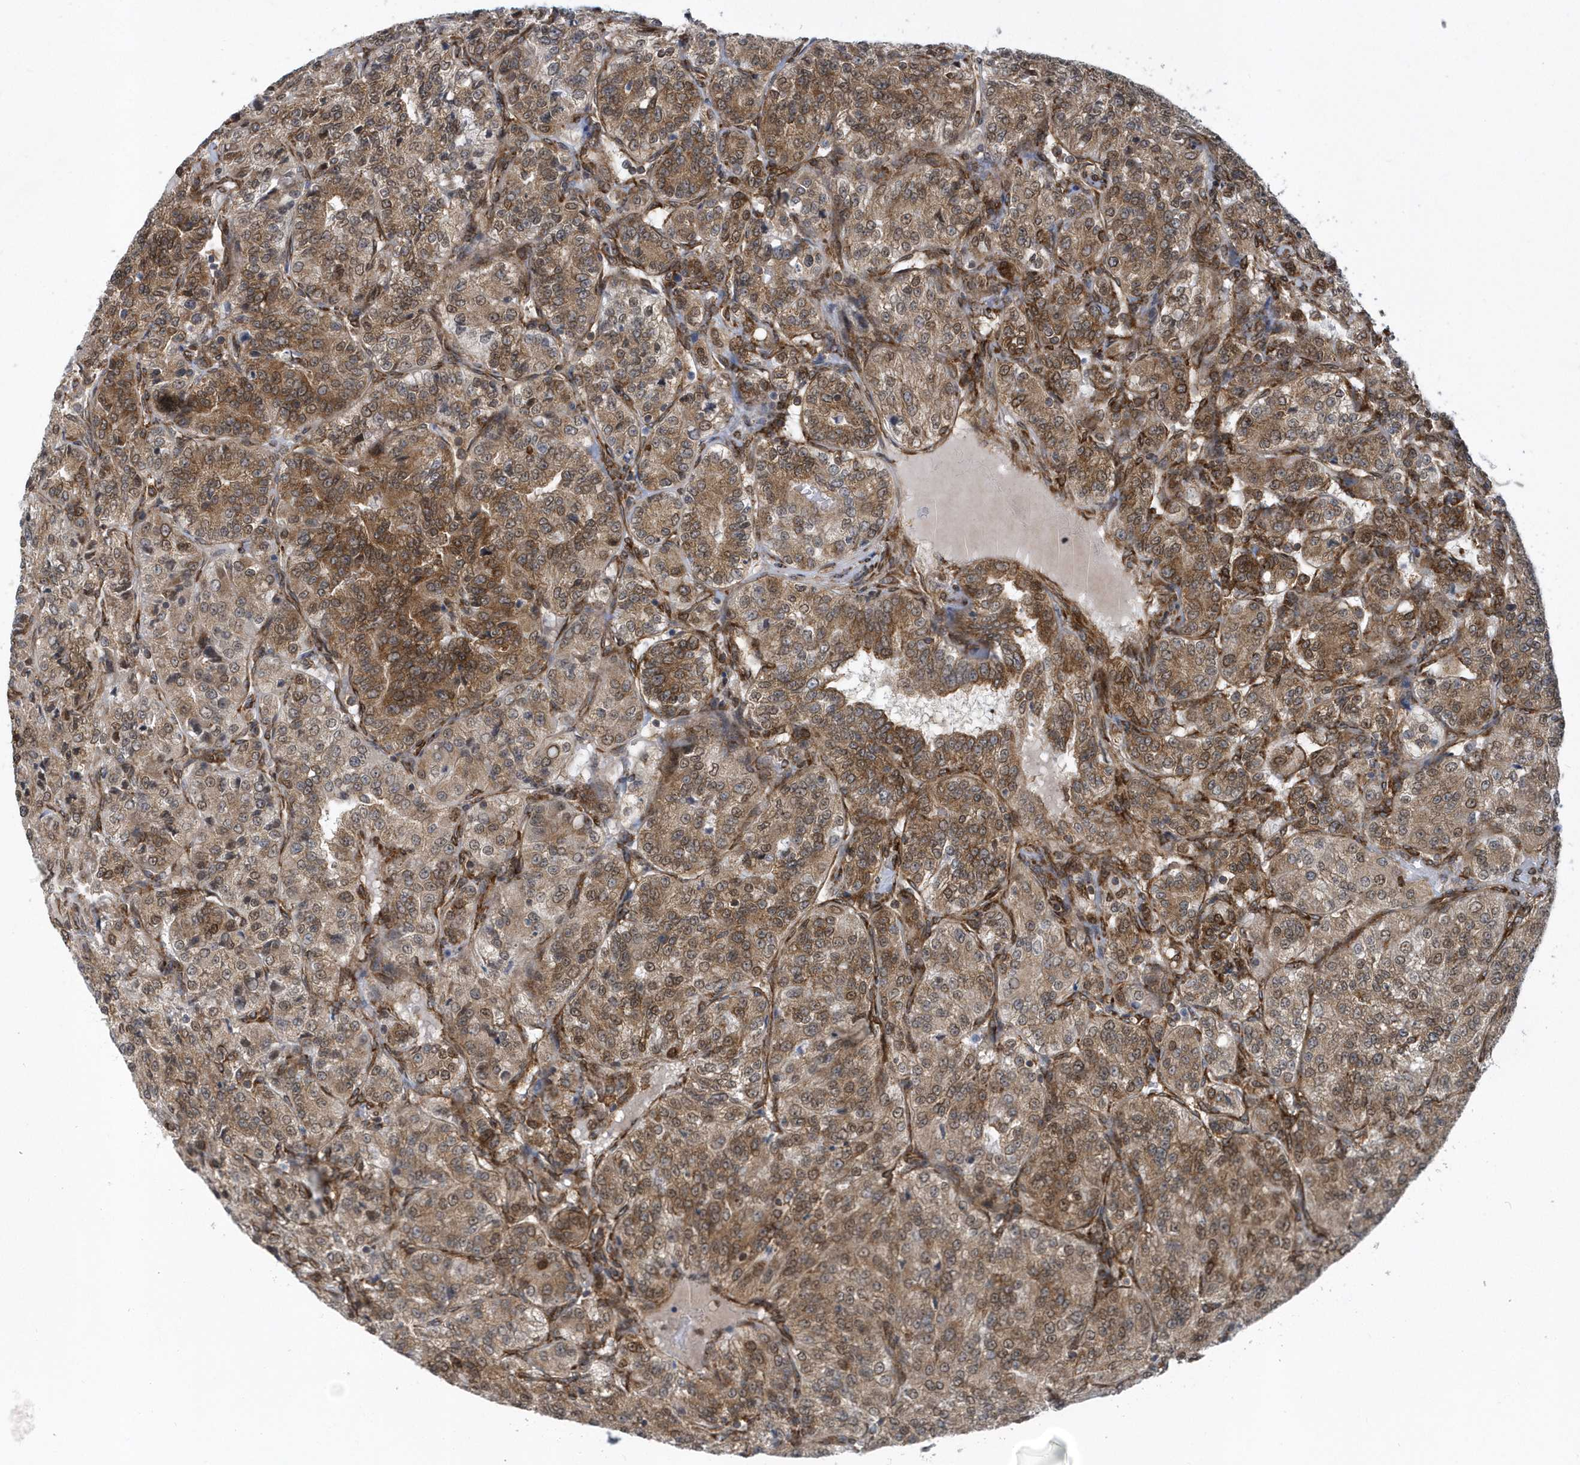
{"staining": {"intensity": "moderate", "quantity": ">75%", "location": "cytoplasmic/membranous"}, "tissue": "renal cancer", "cell_type": "Tumor cells", "image_type": "cancer", "snomed": [{"axis": "morphology", "description": "Adenocarcinoma, NOS"}, {"axis": "topography", "description": "Kidney"}], "caption": "Immunohistochemical staining of human renal cancer (adenocarcinoma) displays medium levels of moderate cytoplasmic/membranous positivity in about >75% of tumor cells. (IHC, brightfield microscopy, high magnification).", "gene": "PHF1", "patient": {"sex": "female", "age": 63}}